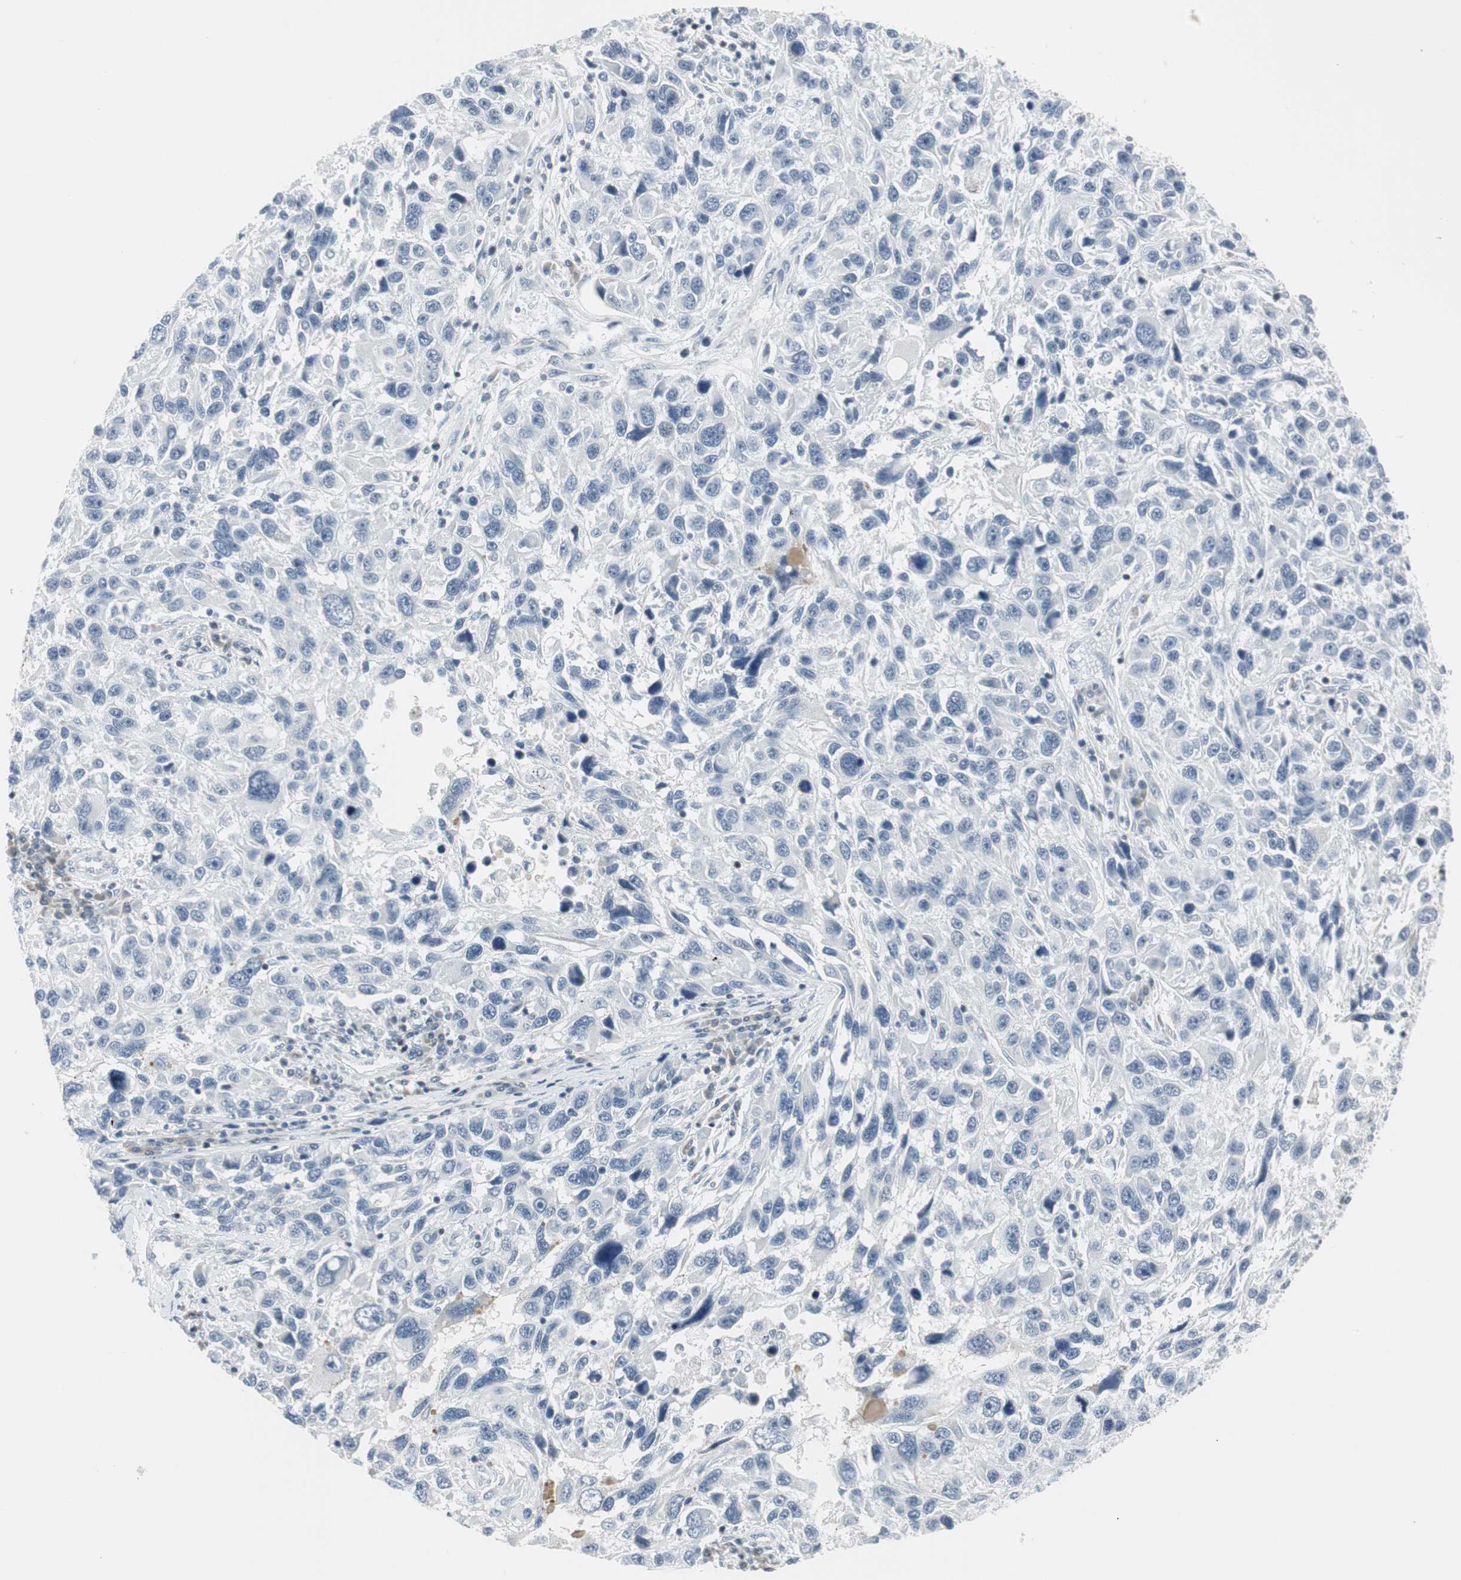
{"staining": {"intensity": "negative", "quantity": "none", "location": "none"}, "tissue": "melanoma", "cell_type": "Tumor cells", "image_type": "cancer", "snomed": [{"axis": "morphology", "description": "Malignant melanoma, NOS"}, {"axis": "topography", "description": "Skin"}], "caption": "Tumor cells show no significant positivity in melanoma.", "gene": "ZBTB7B", "patient": {"sex": "male", "age": 53}}